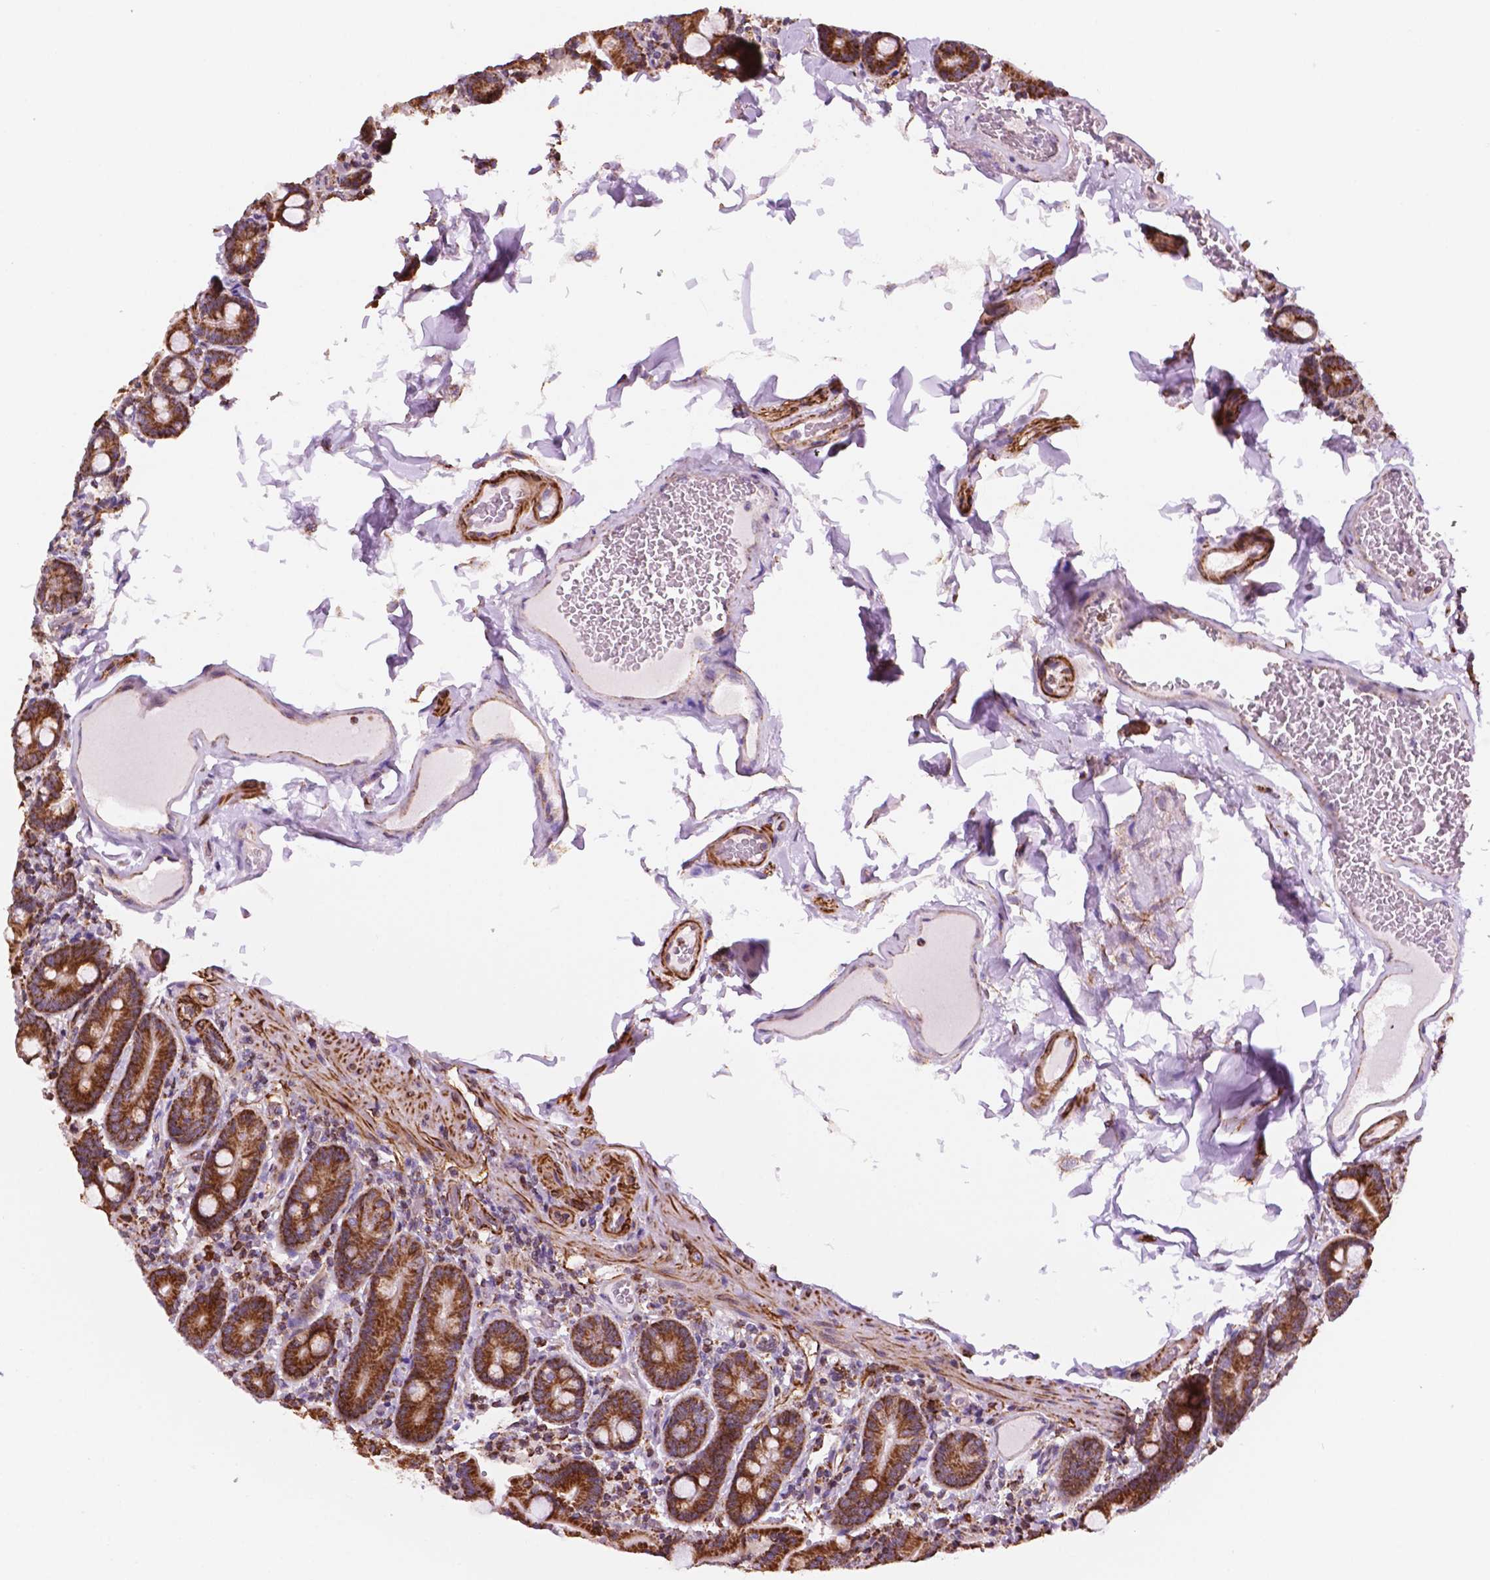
{"staining": {"intensity": "strong", "quantity": ">75%", "location": "cytoplasmic/membranous"}, "tissue": "duodenum", "cell_type": "Glandular cells", "image_type": "normal", "snomed": [{"axis": "morphology", "description": "Normal tissue, NOS"}, {"axis": "topography", "description": "Duodenum"}], "caption": "Protein expression analysis of unremarkable duodenum shows strong cytoplasmic/membranous positivity in about >75% of glandular cells. (DAB (3,3'-diaminobenzidine) = brown stain, brightfield microscopy at high magnification).", "gene": "GEMIN4", "patient": {"sex": "female", "age": 62}}